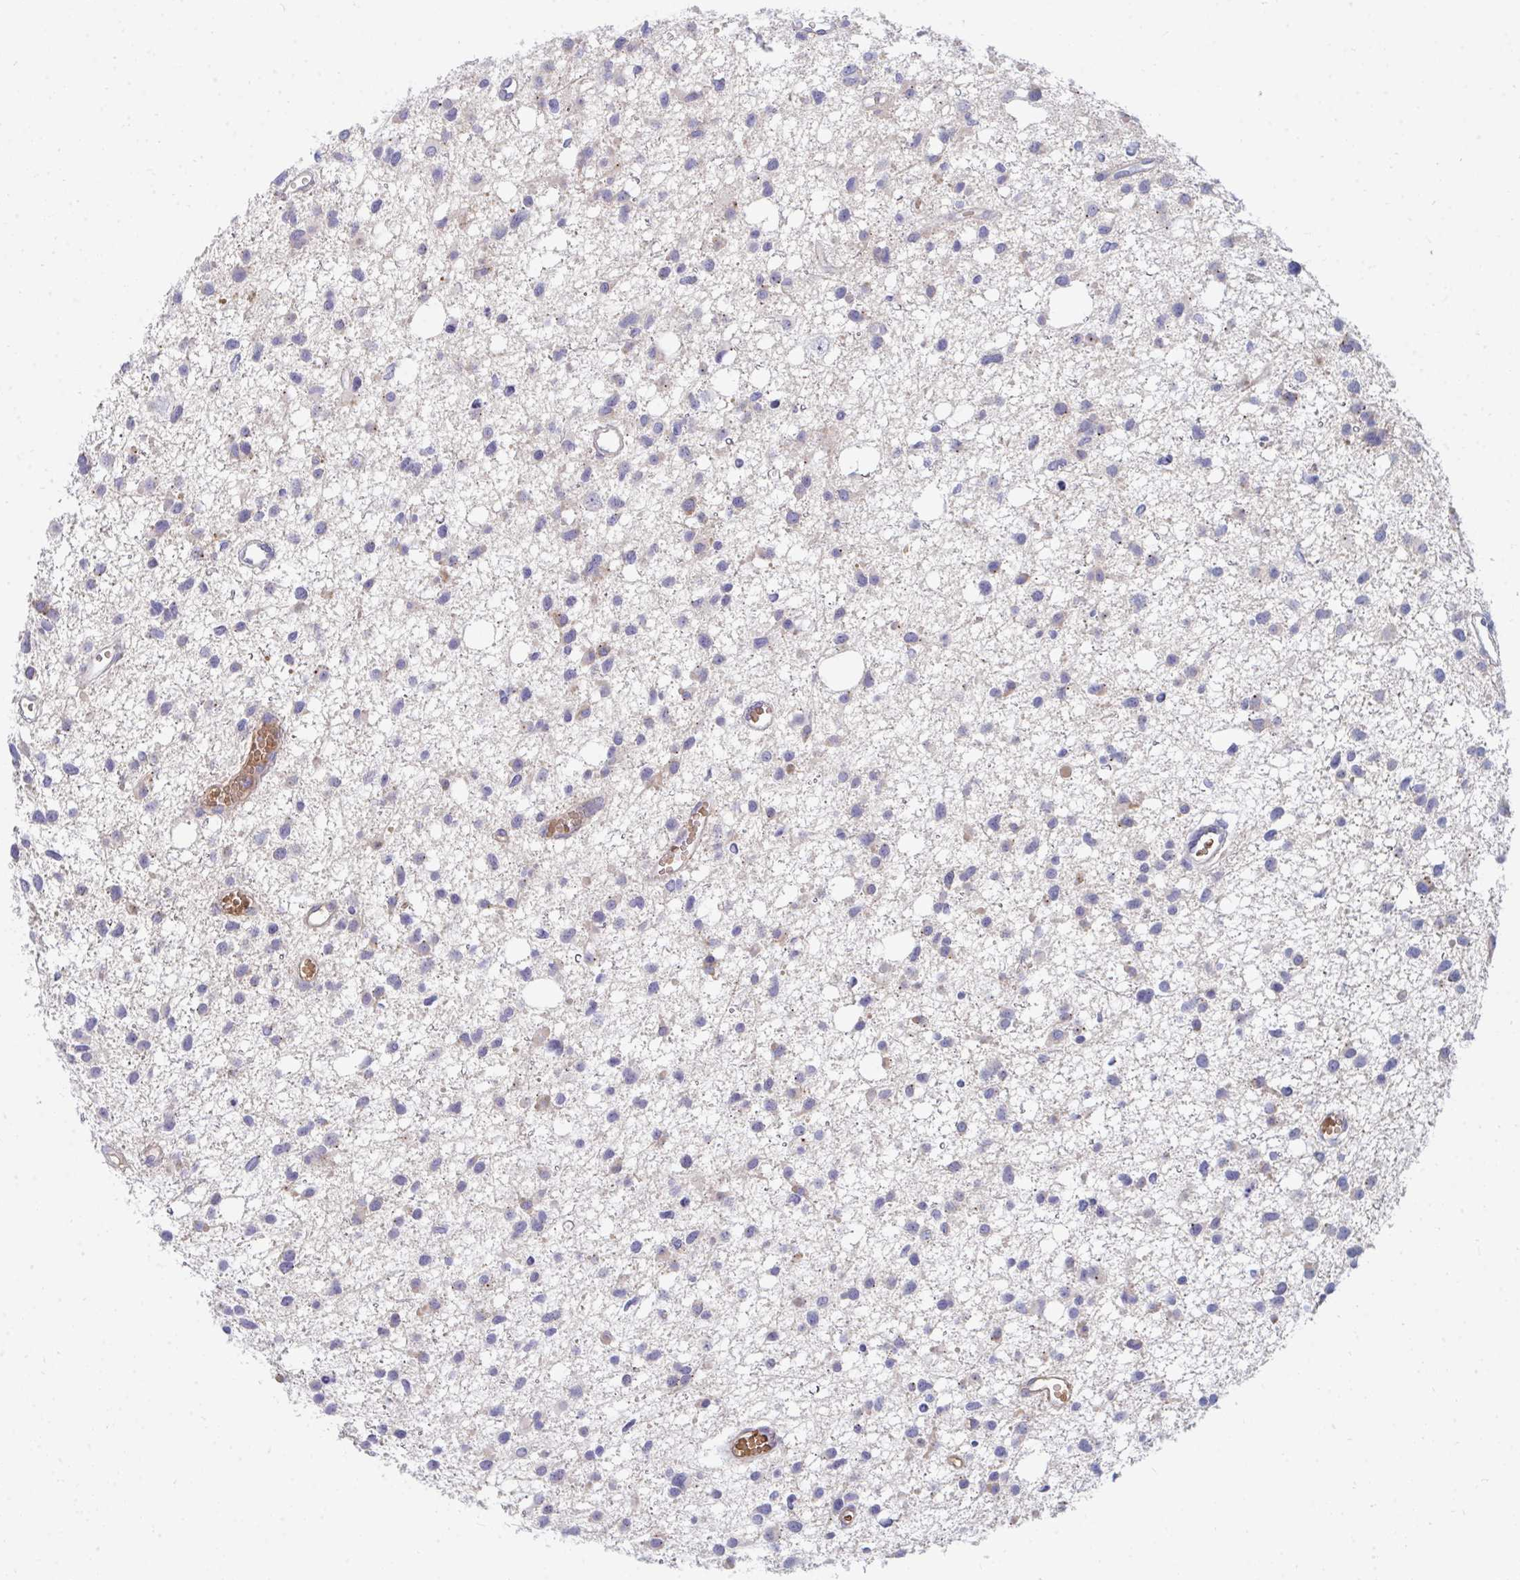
{"staining": {"intensity": "negative", "quantity": "none", "location": "none"}, "tissue": "glioma", "cell_type": "Tumor cells", "image_type": "cancer", "snomed": [{"axis": "morphology", "description": "Glioma, malignant, High grade"}, {"axis": "topography", "description": "Brain"}], "caption": "The immunohistochemistry (IHC) histopathology image has no significant positivity in tumor cells of glioma tissue.", "gene": "MROH2B", "patient": {"sex": "male", "age": 23}}